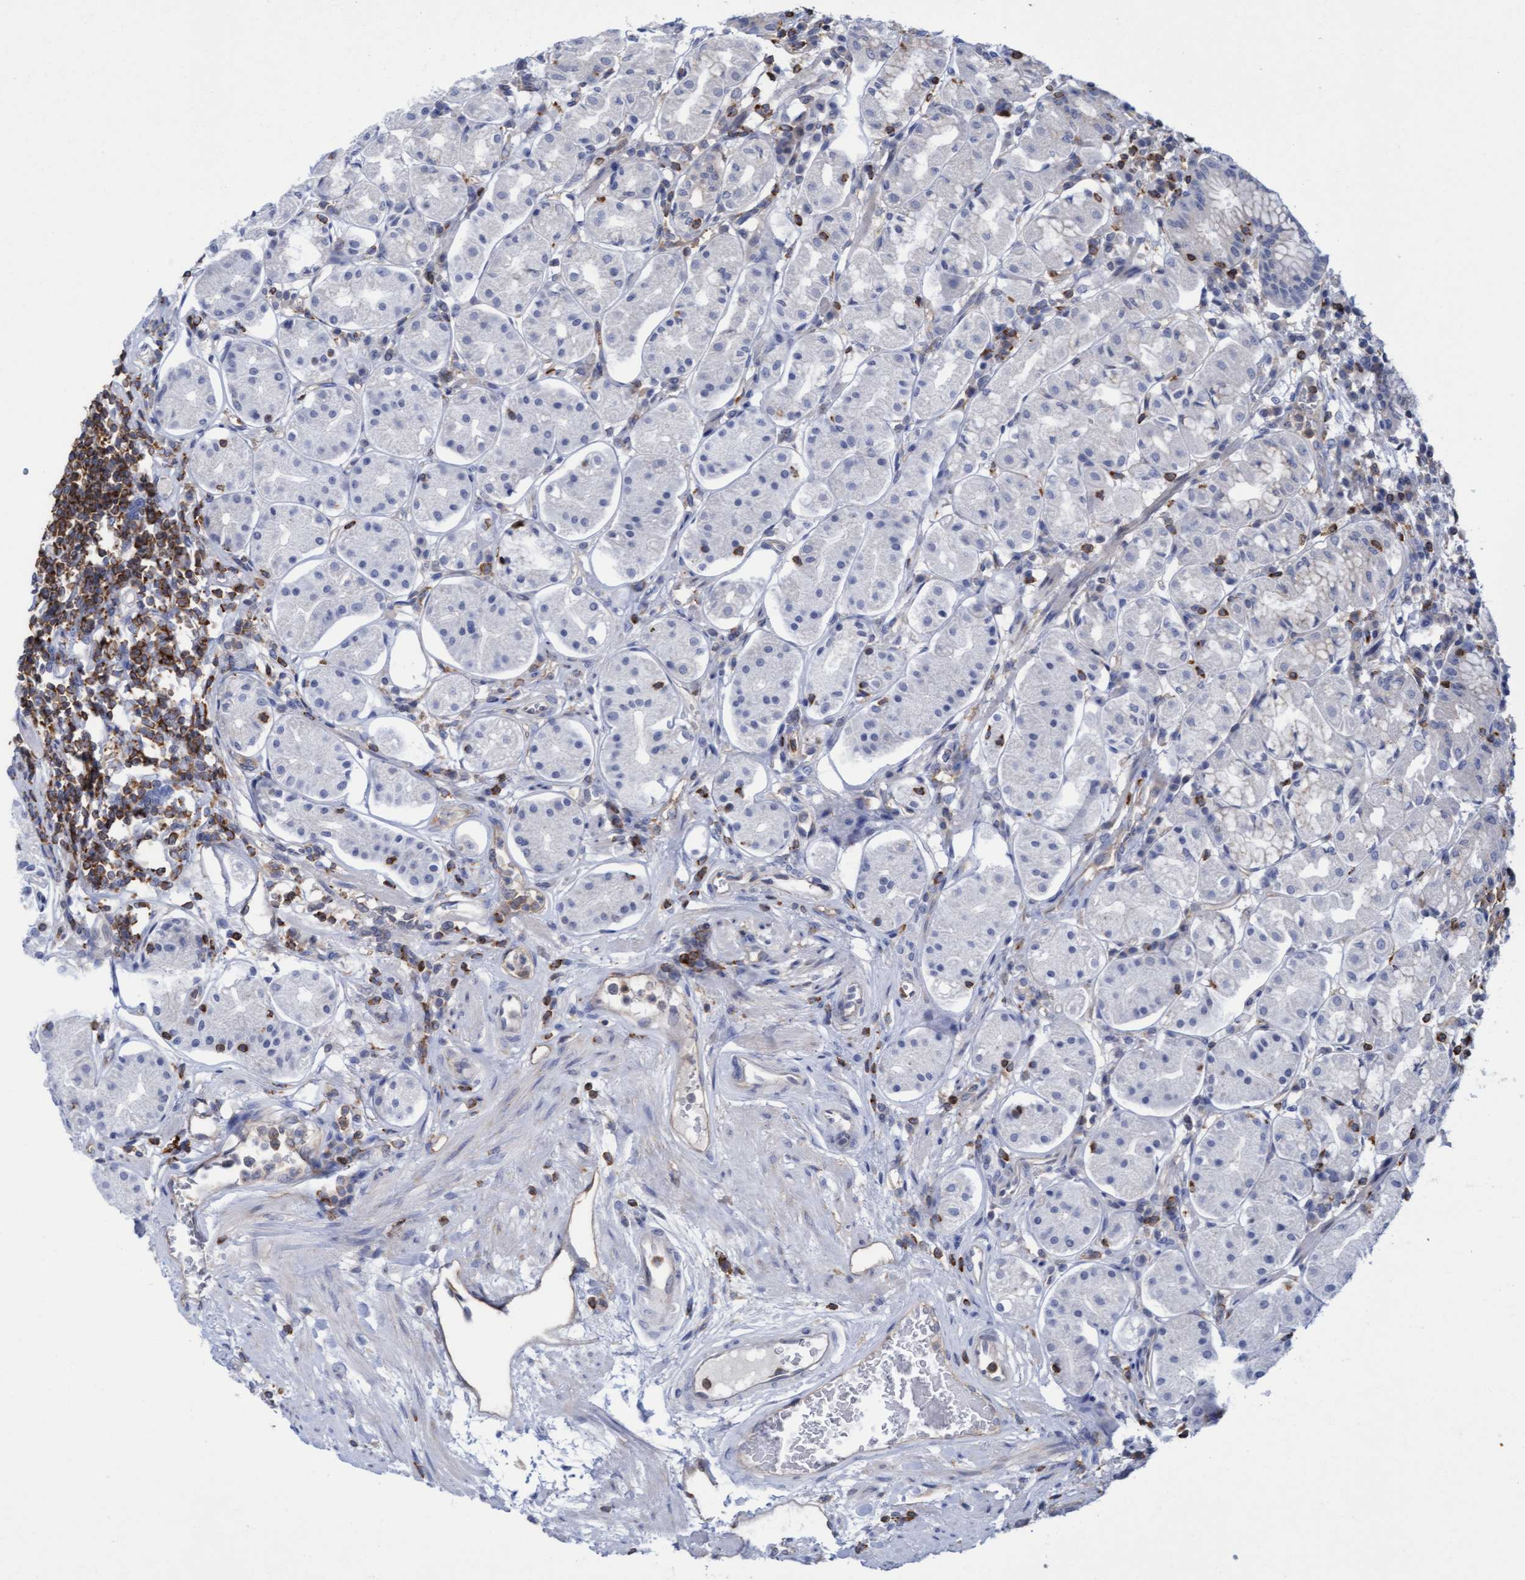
{"staining": {"intensity": "negative", "quantity": "none", "location": "none"}, "tissue": "stomach", "cell_type": "Glandular cells", "image_type": "normal", "snomed": [{"axis": "morphology", "description": "Normal tissue, NOS"}, {"axis": "topography", "description": "Stomach"}, {"axis": "topography", "description": "Stomach, lower"}], "caption": "A histopathology image of human stomach is negative for staining in glandular cells. (DAB (3,3'-diaminobenzidine) immunohistochemistry (IHC), high magnification).", "gene": "FNBP1", "patient": {"sex": "female", "age": 56}}